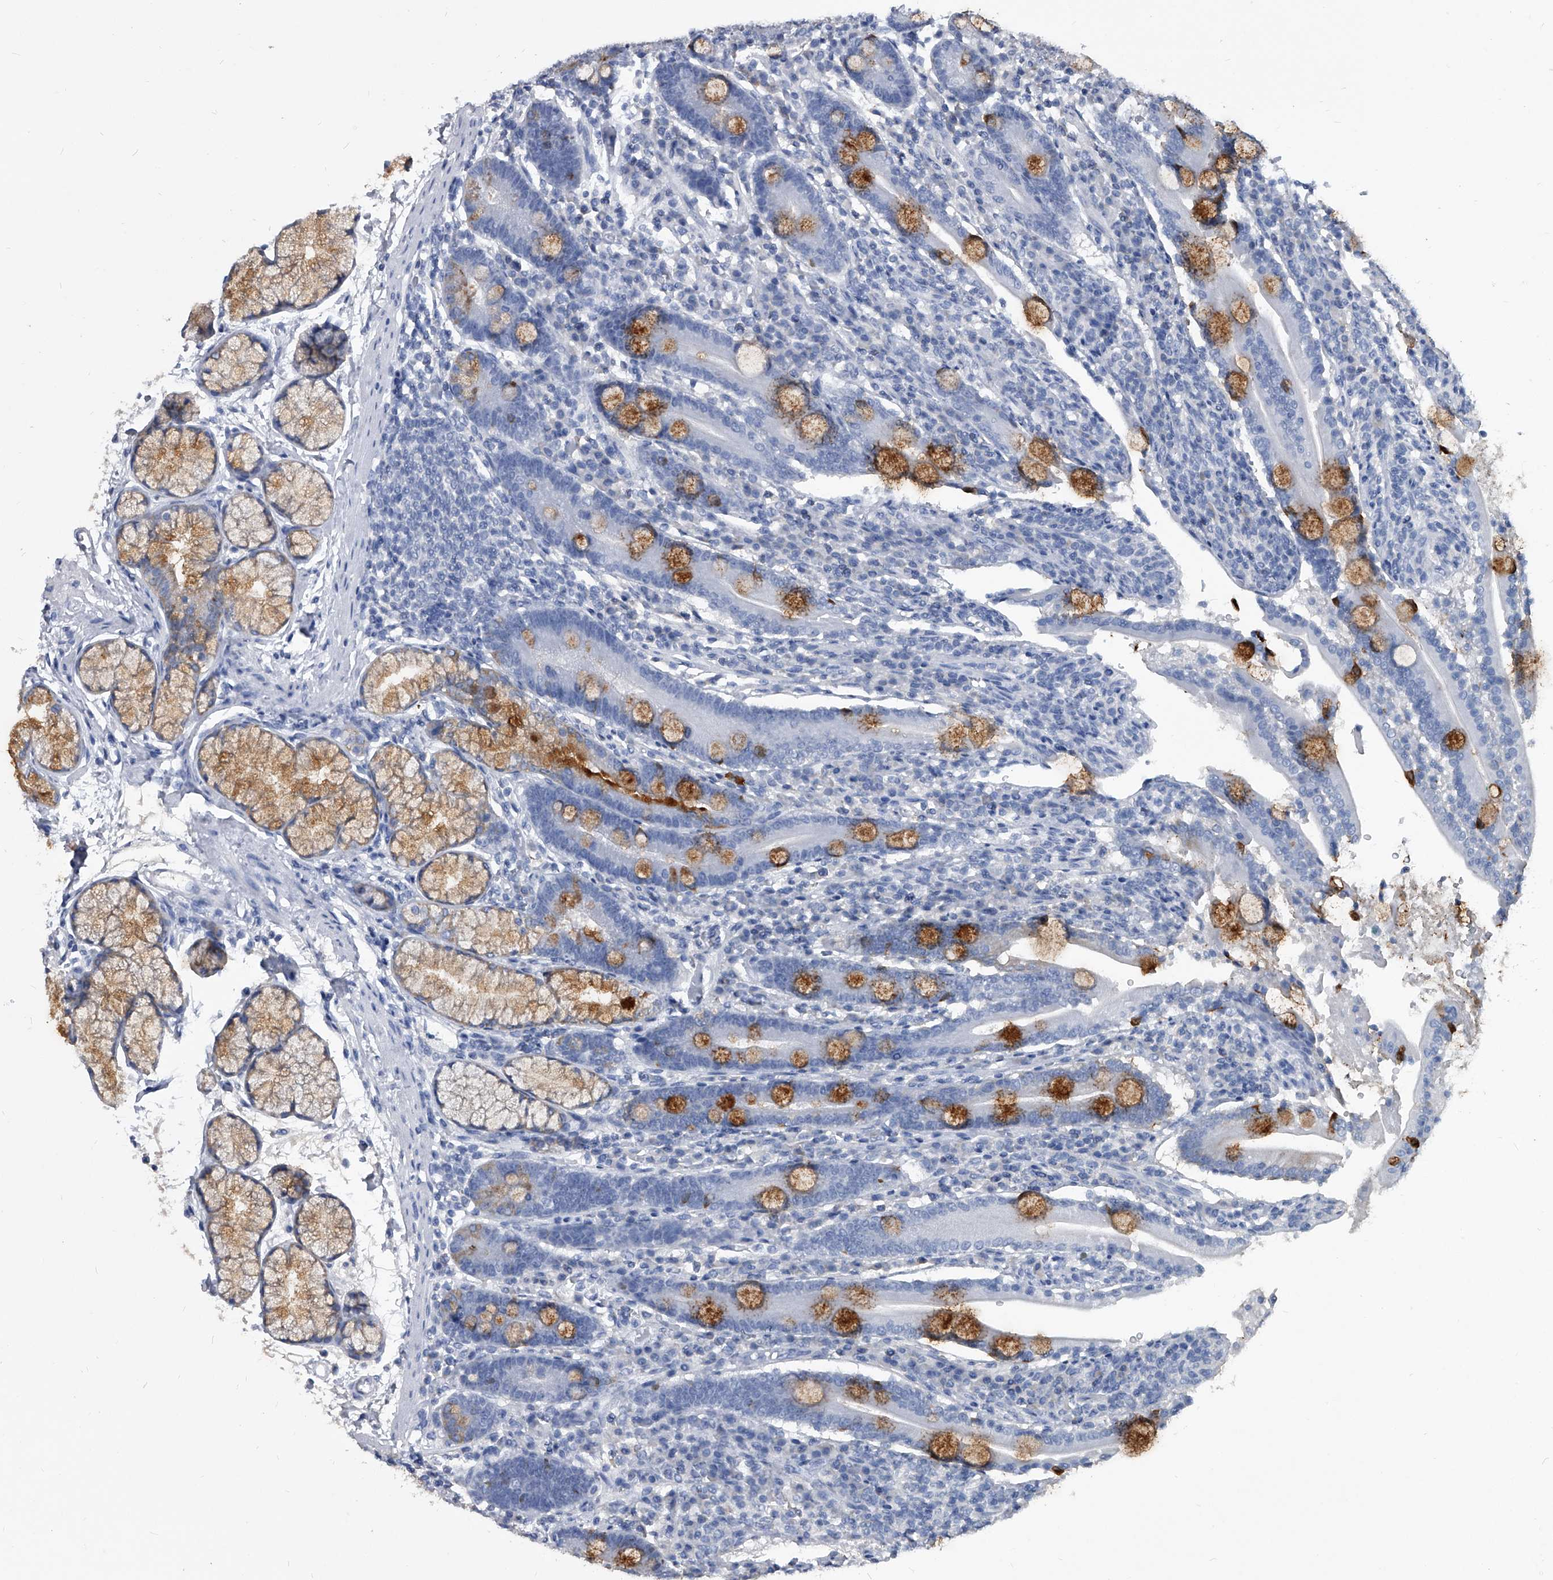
{"staining": {"intensity": "strong", "quantity": "<25%", "location": "cytoplasmic/membranous"}, "tissue": "duodenum", "cell_type": "Glandular cells", "image_type": "normal", "snomed": [{"axis": "morphology", "description": "Normal tissue, NOS"}, {"axis": "topography", "description": "Duodenum"}], "caption": "IHC histopathology image of unremarkable duodenum: human duodenum stained using IHC displays medium levels of strong protein expression localized specifically in the cytoplasmic/membranous of glandular cells, appearing as a cytoplasmic/membranous brown color.", "gene": "BCAS1", "patient": {"sex": "male", "age": 35}}